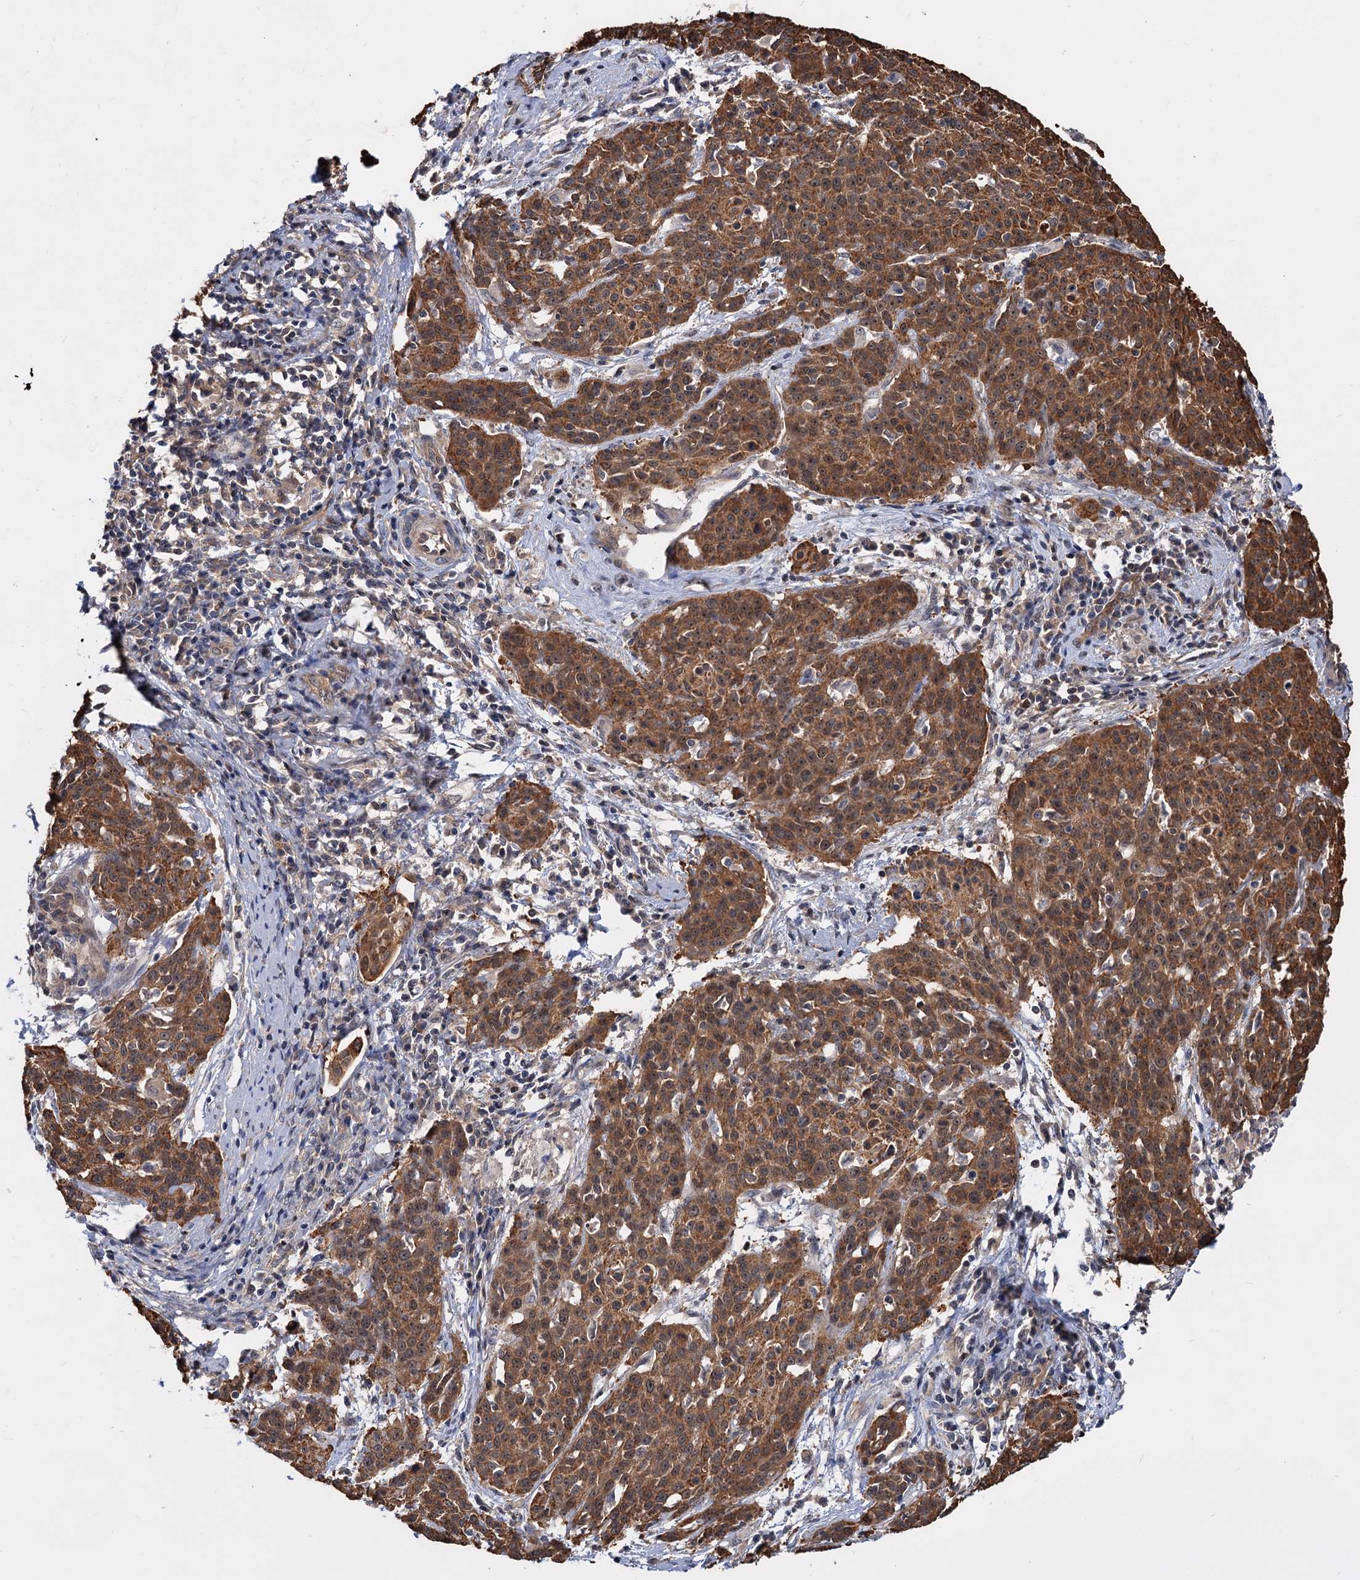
{"staining": {"intensity": "strong", "quantity": ">75%", "location": "cytoplasmic/membranous"}, "tissue": "cervical cancer", "cell_type": "Tumor cells", "image_type": "cancer", "snomed": [{"axis": "morphology", "description": "Squamous cell carcinoma, NOS"}, {"axis": "topography", "description": "Cervix"}], "caption": "An immunohistochemistry (IHC) histopathology image of neoplastic tissue is shown. Protein staining in brown labels strong cytoplasmic/membranous positivity in cervical squamous cell carcinoma within tumor cells. Using DAB (3,3'-diaminobenzidine) (brown) and hematoxylin (blue) stains, captured at high magnification using brightfield microscopy.", "gene": "SNX15", "patient": {"sex": "female", "age": 38}}